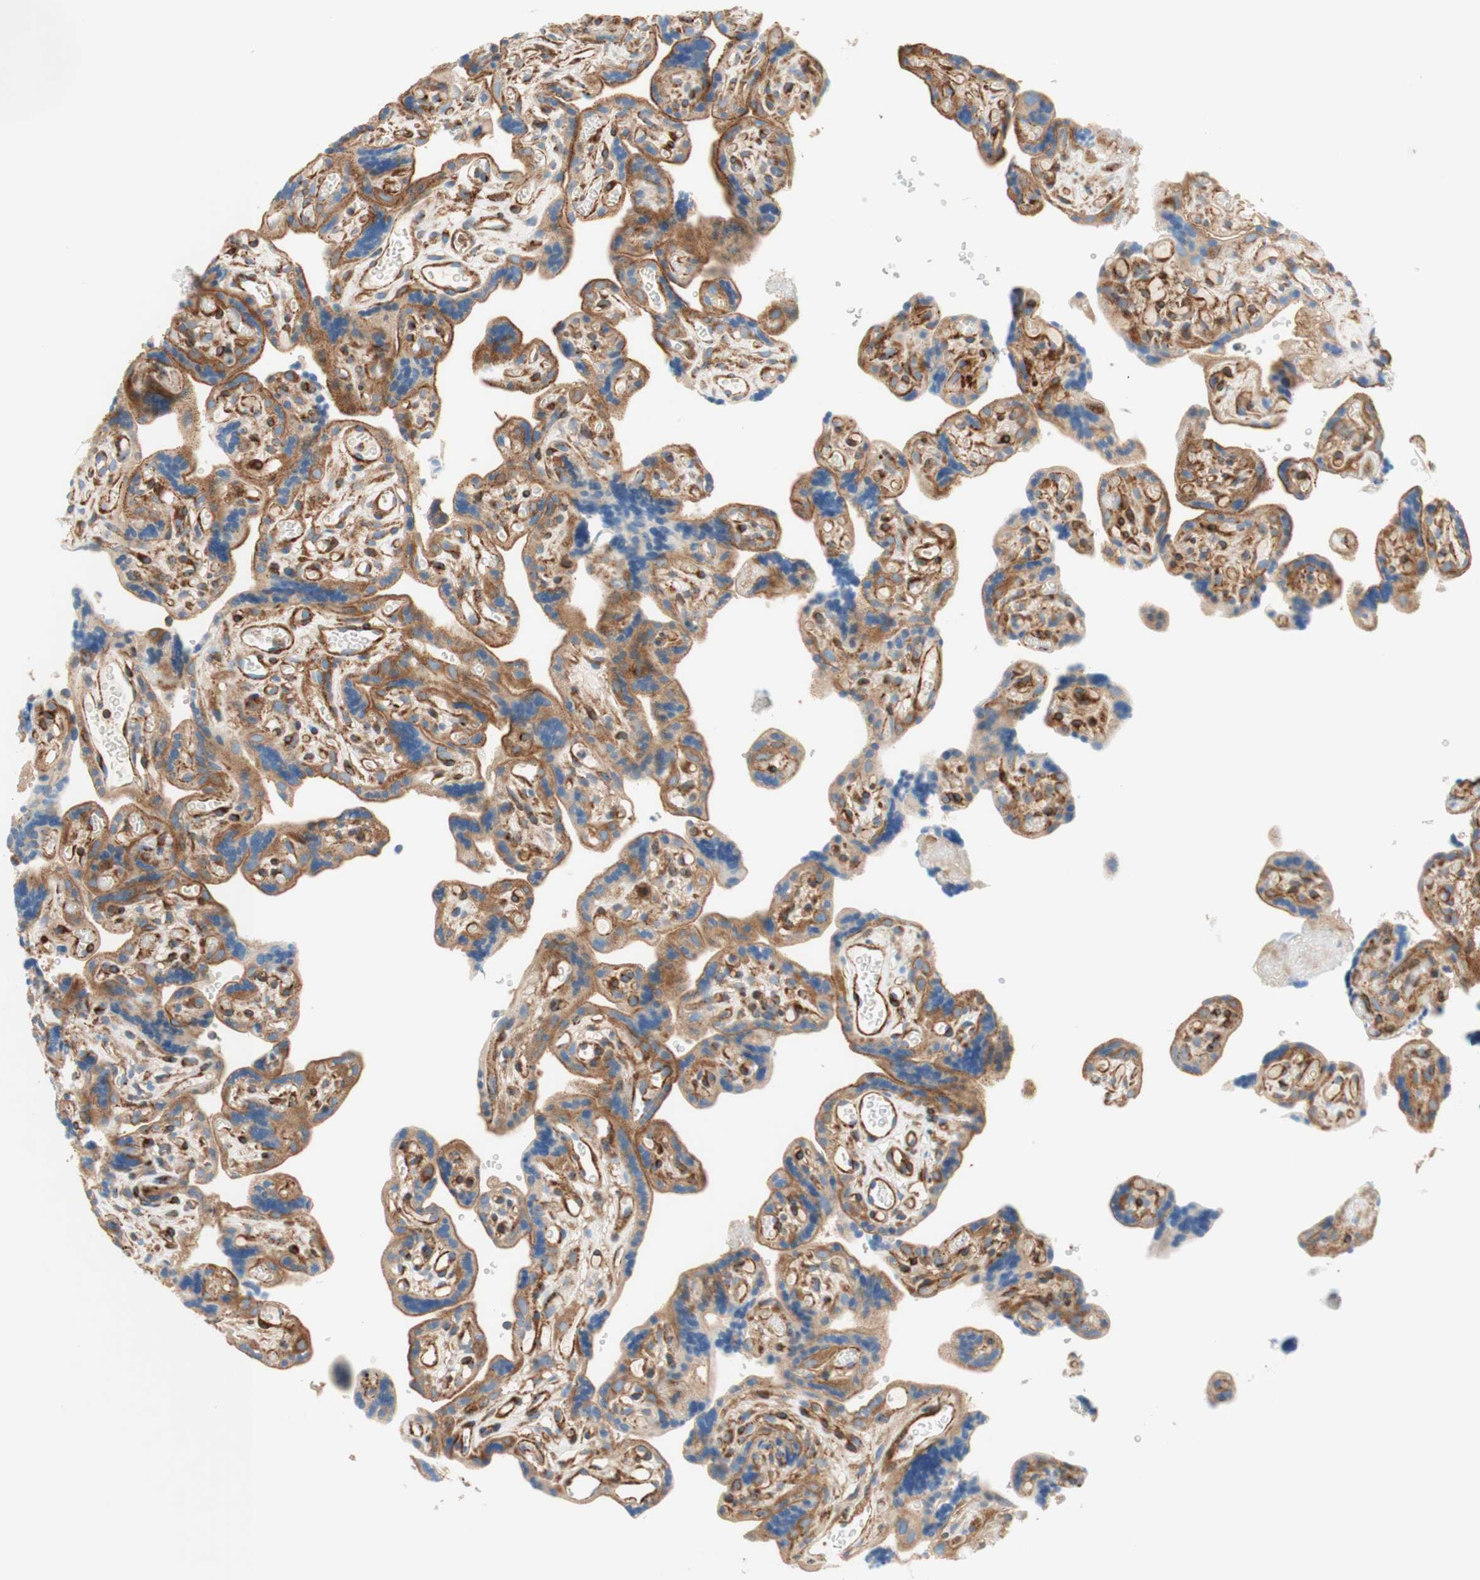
{"staining": {"intensity": "moderate", "quantity": ">75%", "location": "cytoplasmic/membranous"}, "tissue": "placenta", "cell_type": "Decidual cells", "image_type": "normal", "snomed": [{"axis": "morphology", "description": "Normal tissue, NOS"}, {"axis": "topography", "description": "Placenta"}], "caption": "Immunohistochemical staining of benign human placenta displays moderate cytoplasmic/membranous protein expression in about >75% of decidual cells. (brown staining indicates protein expression, while blue staining denotes nuclei).", "gene": "VPS26A", "patient": {"sex": "female", "age": 30}}